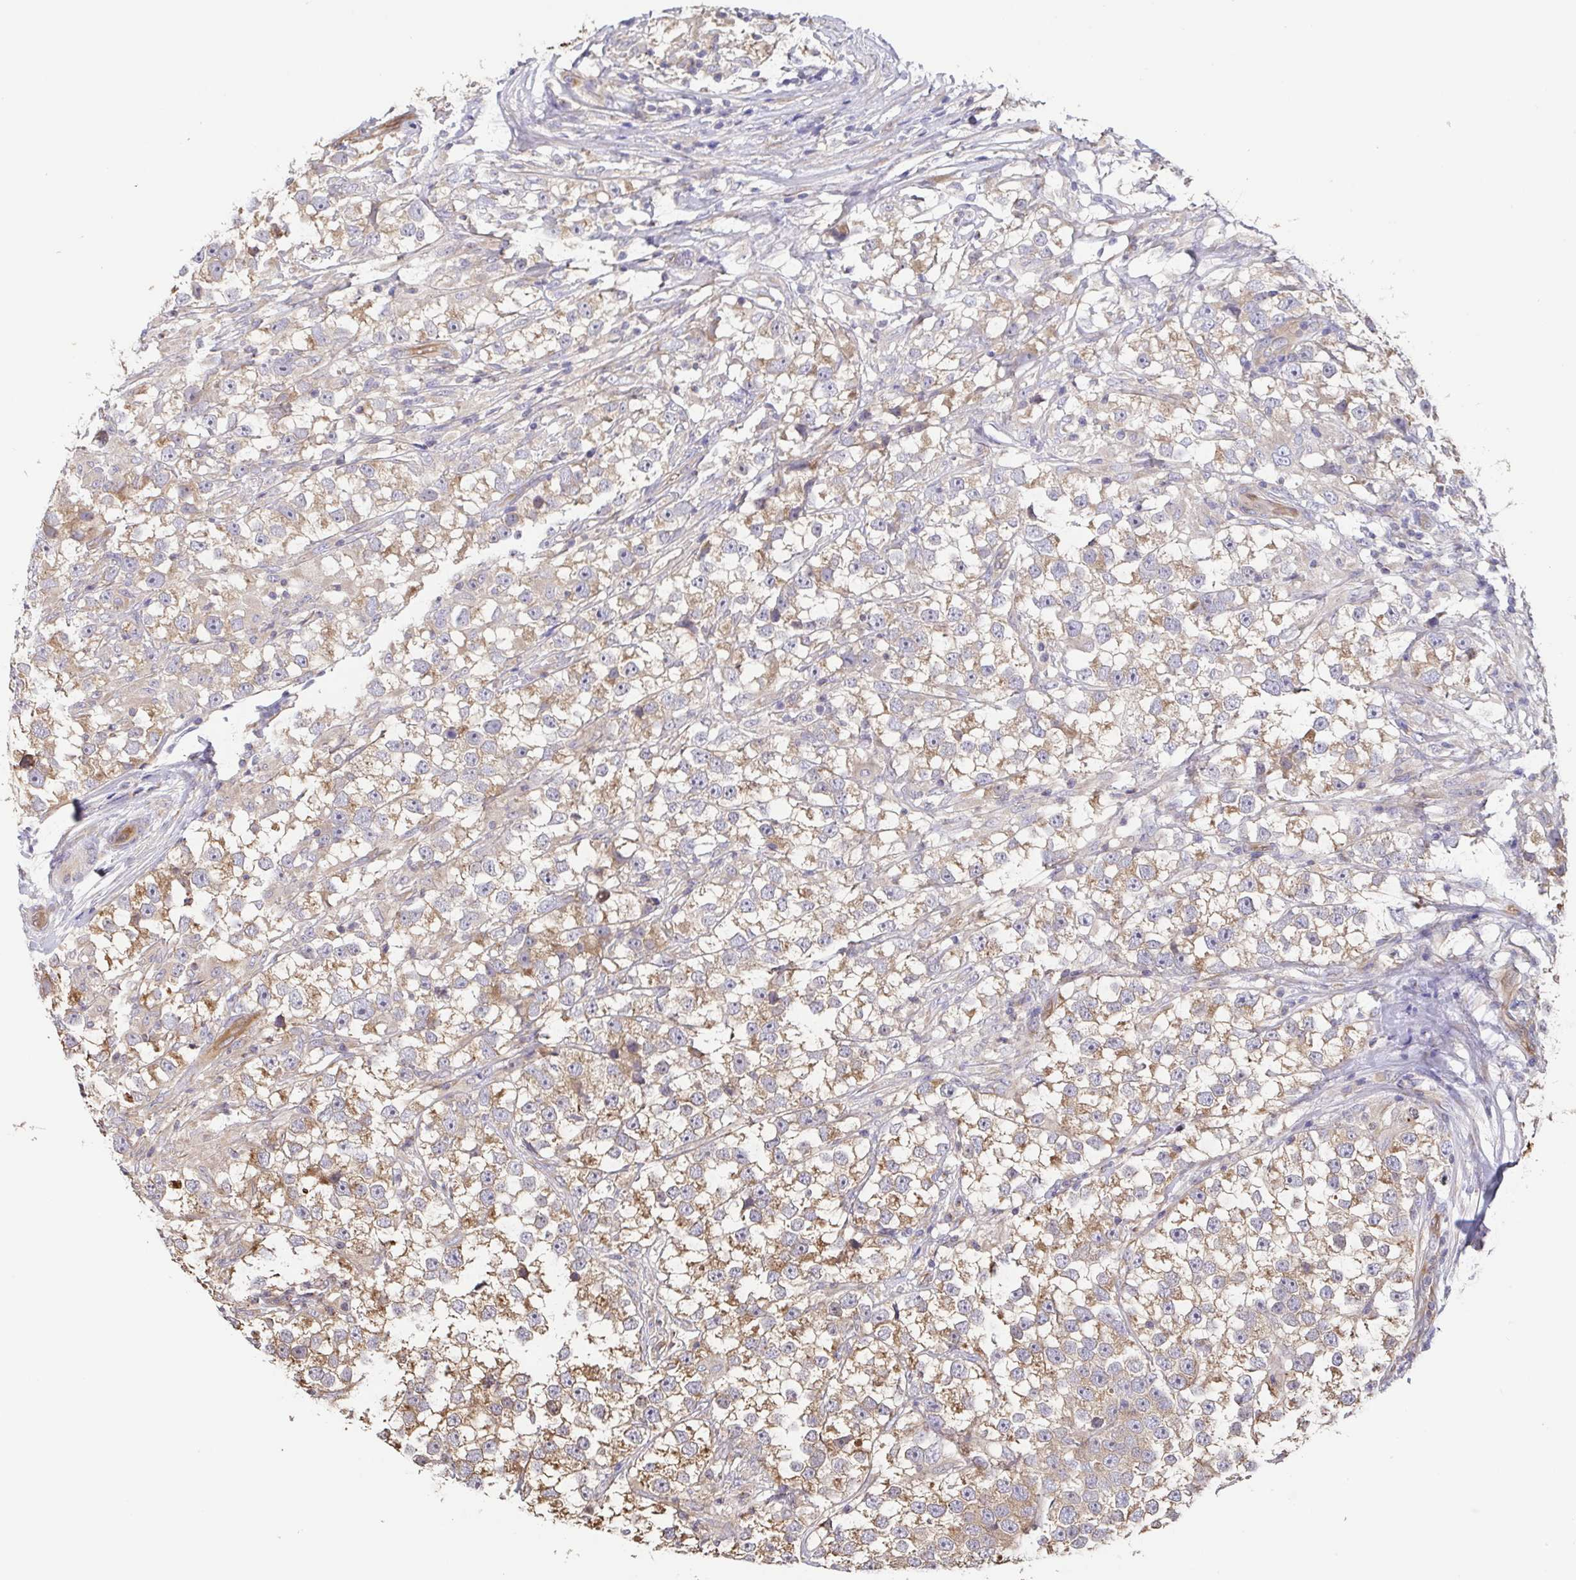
{"staining": {"intensity": "weak", "quantity": "25%-75%", "location": "cytoplasmic/membranous"}, "tissue": "testis cancer", "cell_type": "Tumor cells", "image_type": "cancer", "snomed": [{"axis": "morphology", "description": "Seminoma, NOS"}, {"axis": "topography", "description": "Testis"}], "caption": "Weak cytoplasmic/membranous expression is appreciated in about 25%-75% of tumor cells in testis seminoma.", "gene": "EIF3D", "patient": {"sex": "male", "age": 46}}